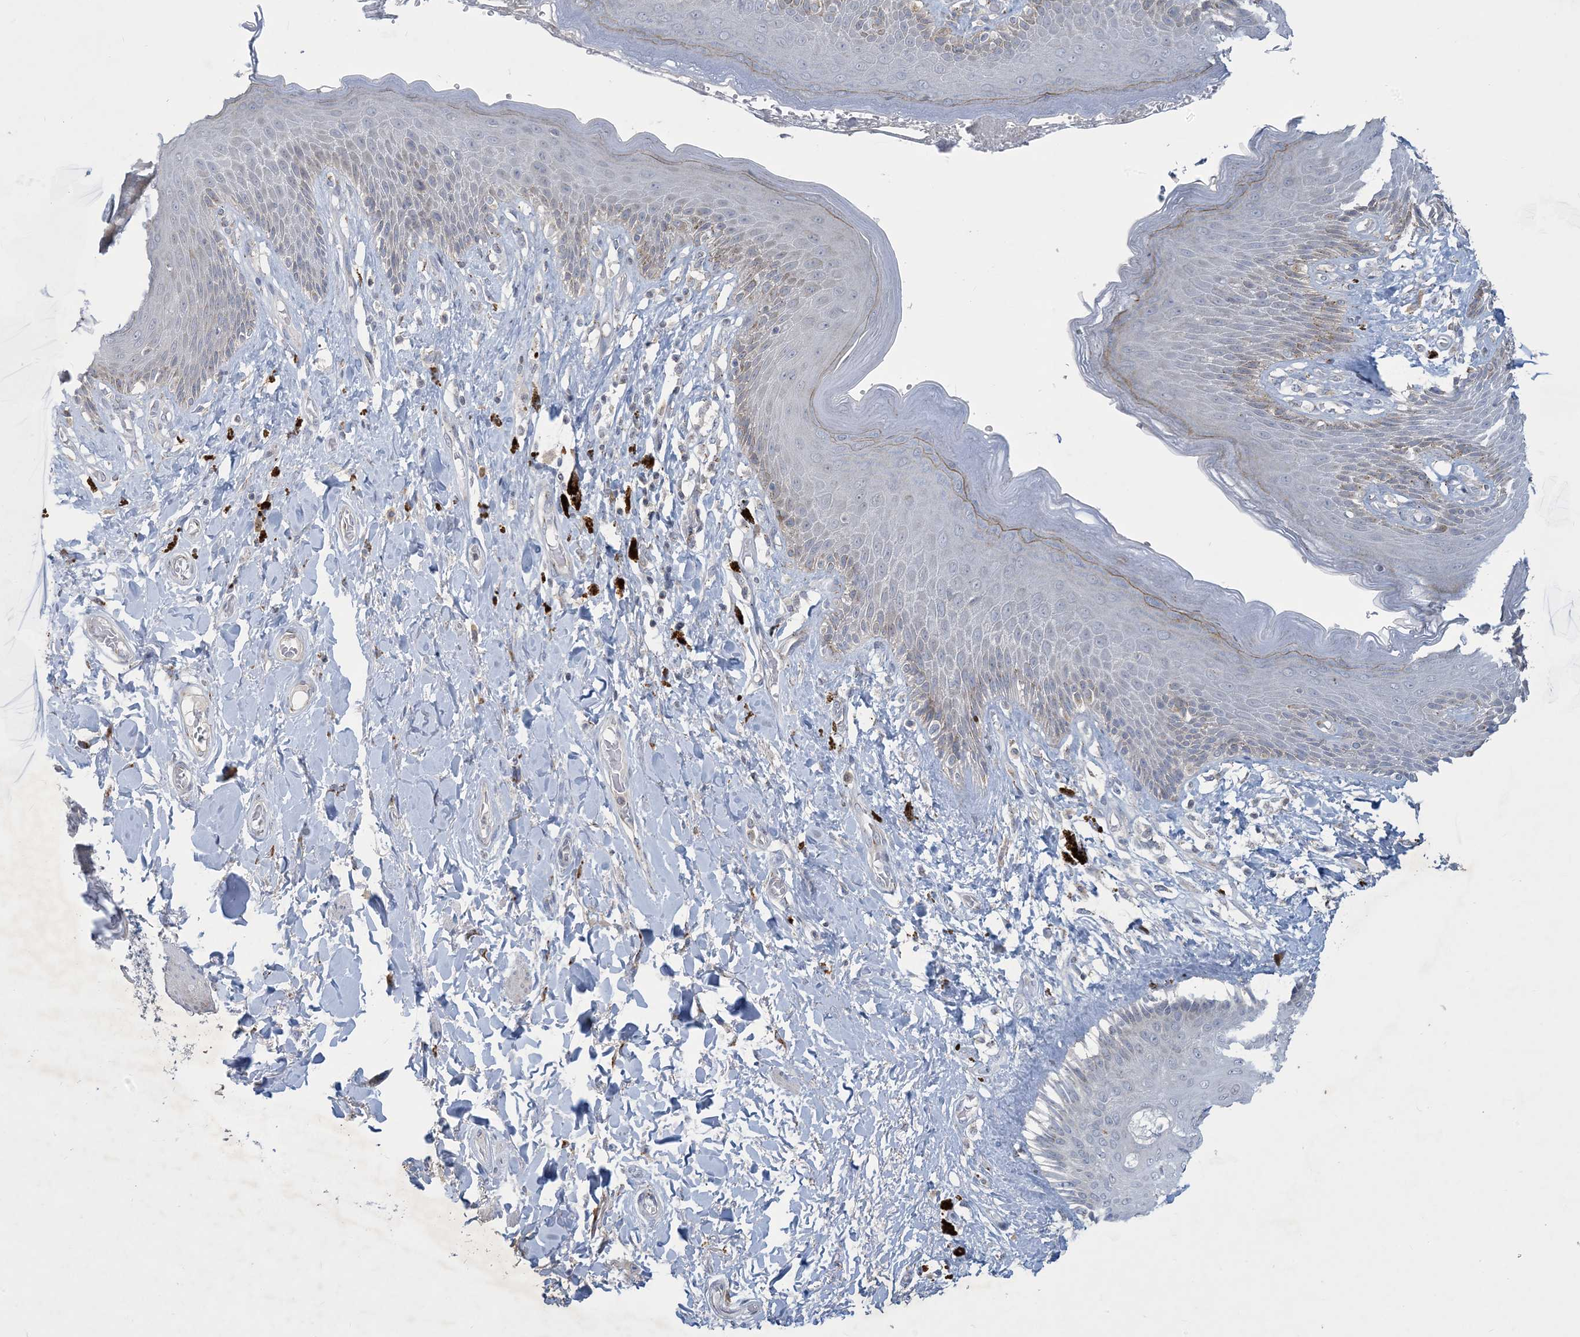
{"staining": {"intensity": "moderate", "quantity": "25%-75%", "location": "cytoplasmic/membranous"}, "tissue": "skin", "cell_type": "Epidermal cells", "image_type": "normal", "snomed": [{"axis": "morphology", "description": "Normal tissue, NOS"}, {"axis": "topography", "description": "Anal"}], "caption": "Epidermal cells exhibit moderate cytoplasmic/membranous positivity in approximately 25%-75% of cells in normal skin.", "gene": "CCDC14", "patient": {"sex": "female", "age": 78}}